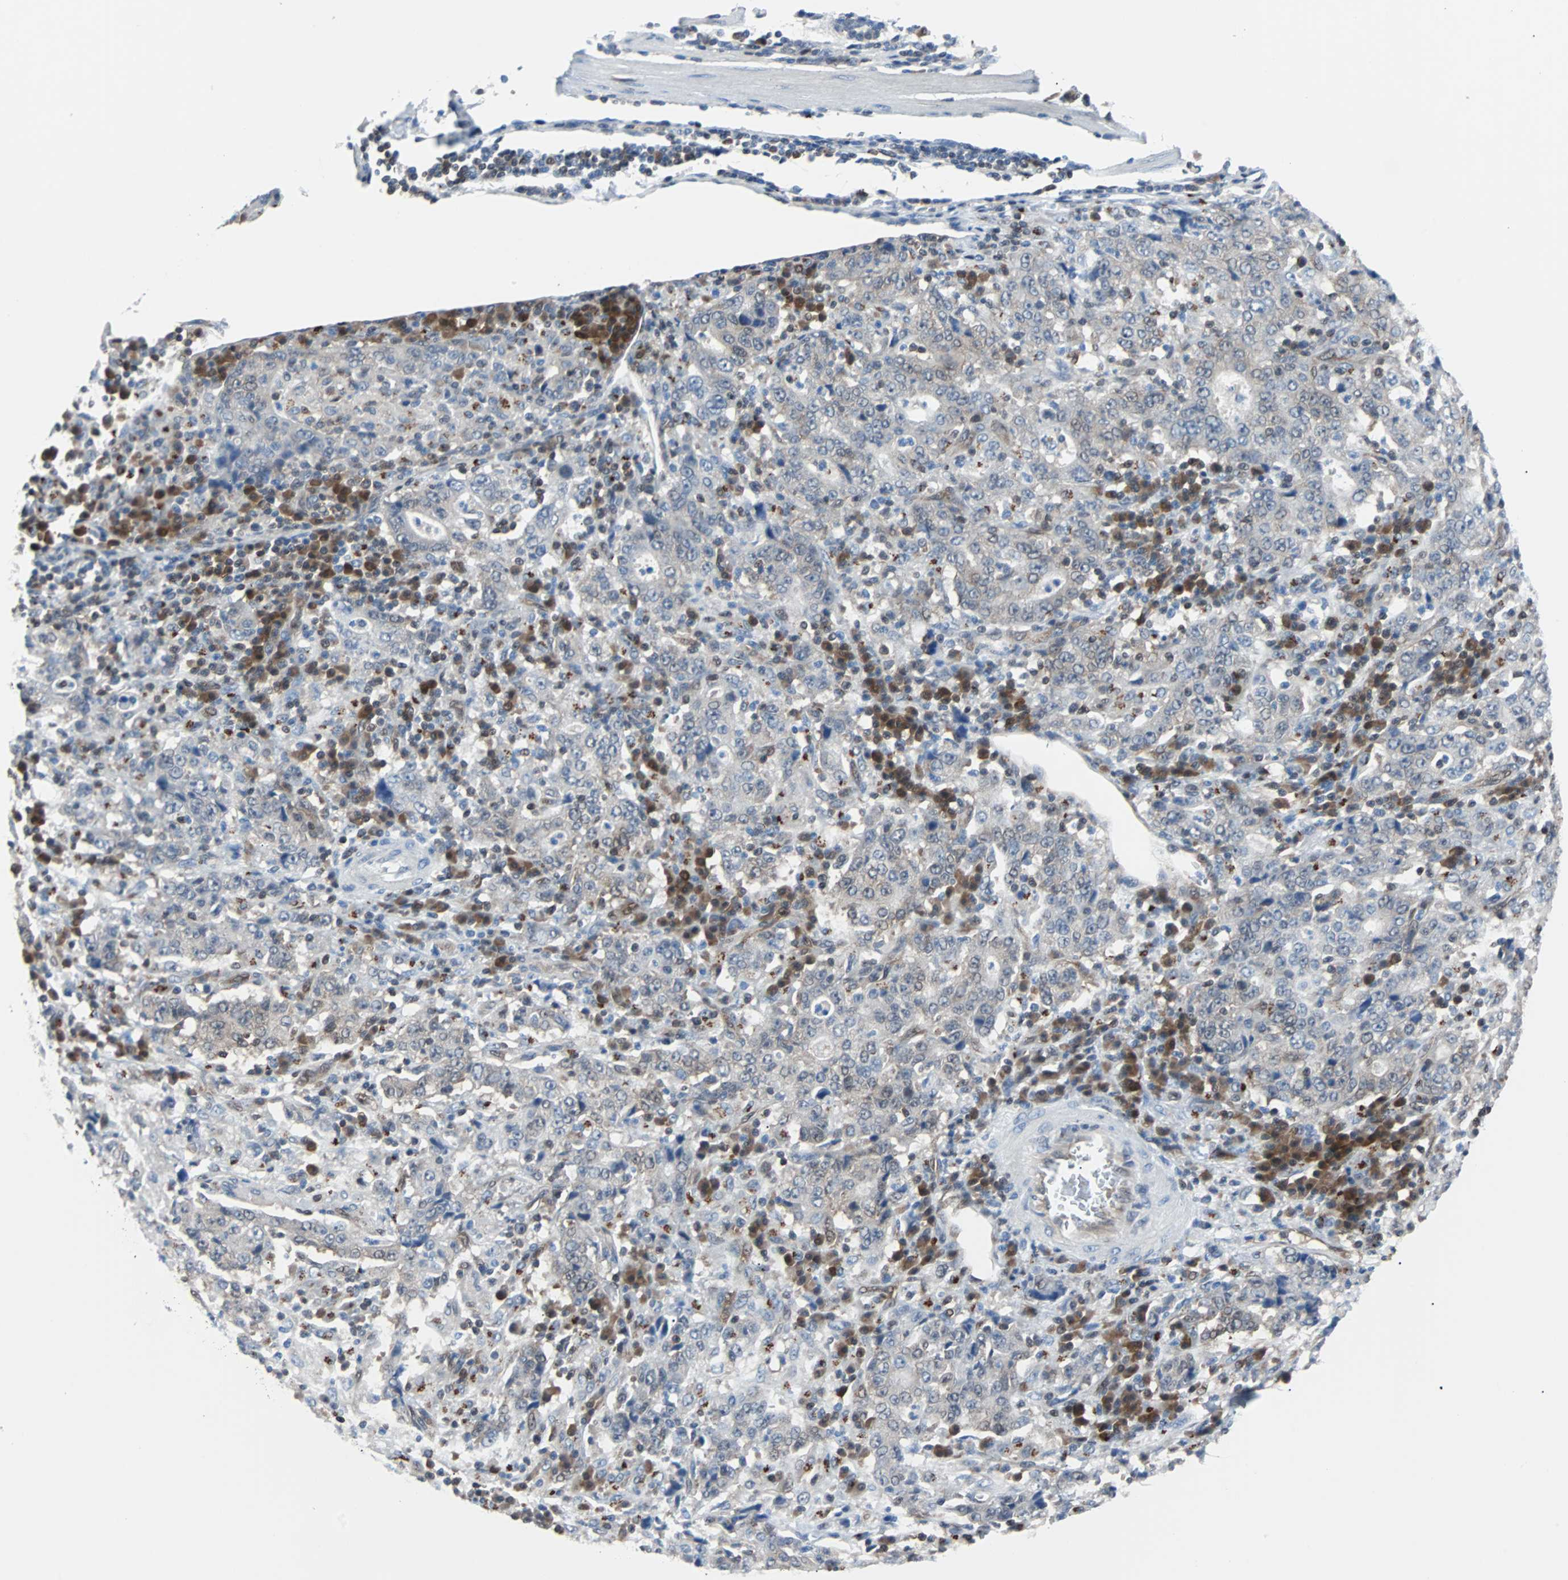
{"staining": {"intensity": "negative", "quantity": "none", "location": "none"}, "tissue": "stomach cancer", "cell_type": "Tumor cells", "image_type": "cancer", "snomed": [{"axis": "morphology", "description": "Normal tissue, NOS"}, {"axis": "morphology", "description": "Adenocarcinoma, NOS"}, {"axis": "topography", "description": "Stomach, upper"}, {"axis": "topography", "description": "Stomach"}], "caption": "IHC image of neoplastic tissue: human stomach cancer stained with DAB displays no significant protein staining in tumor cells.", "gene": "MAP2K6", "patient": {"sex": "male", "age": 59}}